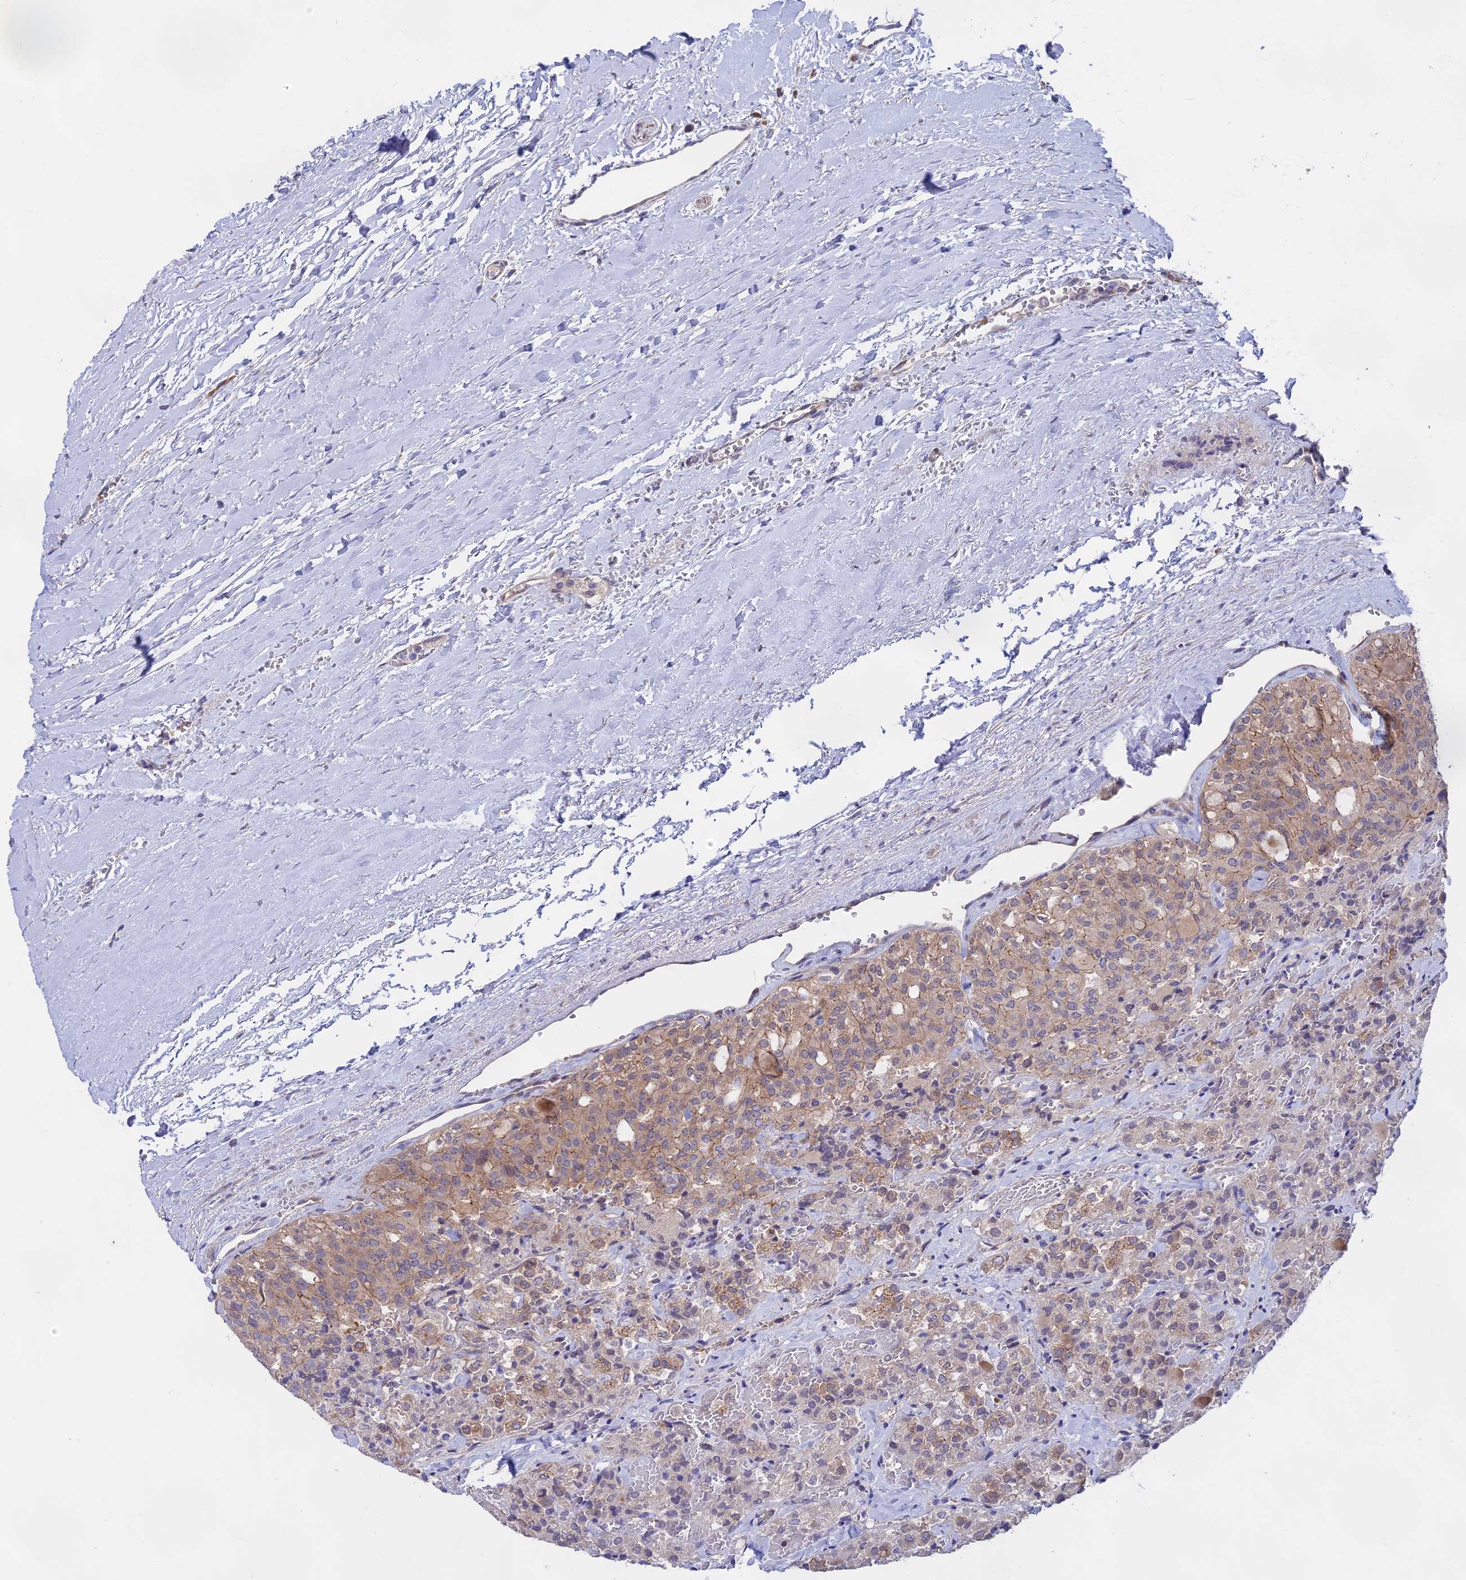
{"staining": {"intensity": "weak", "quantity": "<25%", "location": "cytoplasmic/membranous"}, "tissue": "thyroid cancer", "cell_type": "Tumor cells", "image_type": "cancer", "snomed": [{"axis": "morphology", "description": "Follicular adenoma carcinoma, NOS"}, {"axis": "topography", "description": "Thyroid gland"}], "caption": "Immunohistochemistry of human follicular adenoma carcinoma (thyroid) exhibits no positivity in tumor cells.", "gene": "TENT4B", "patient": {"sex": "male", "age": 75}}